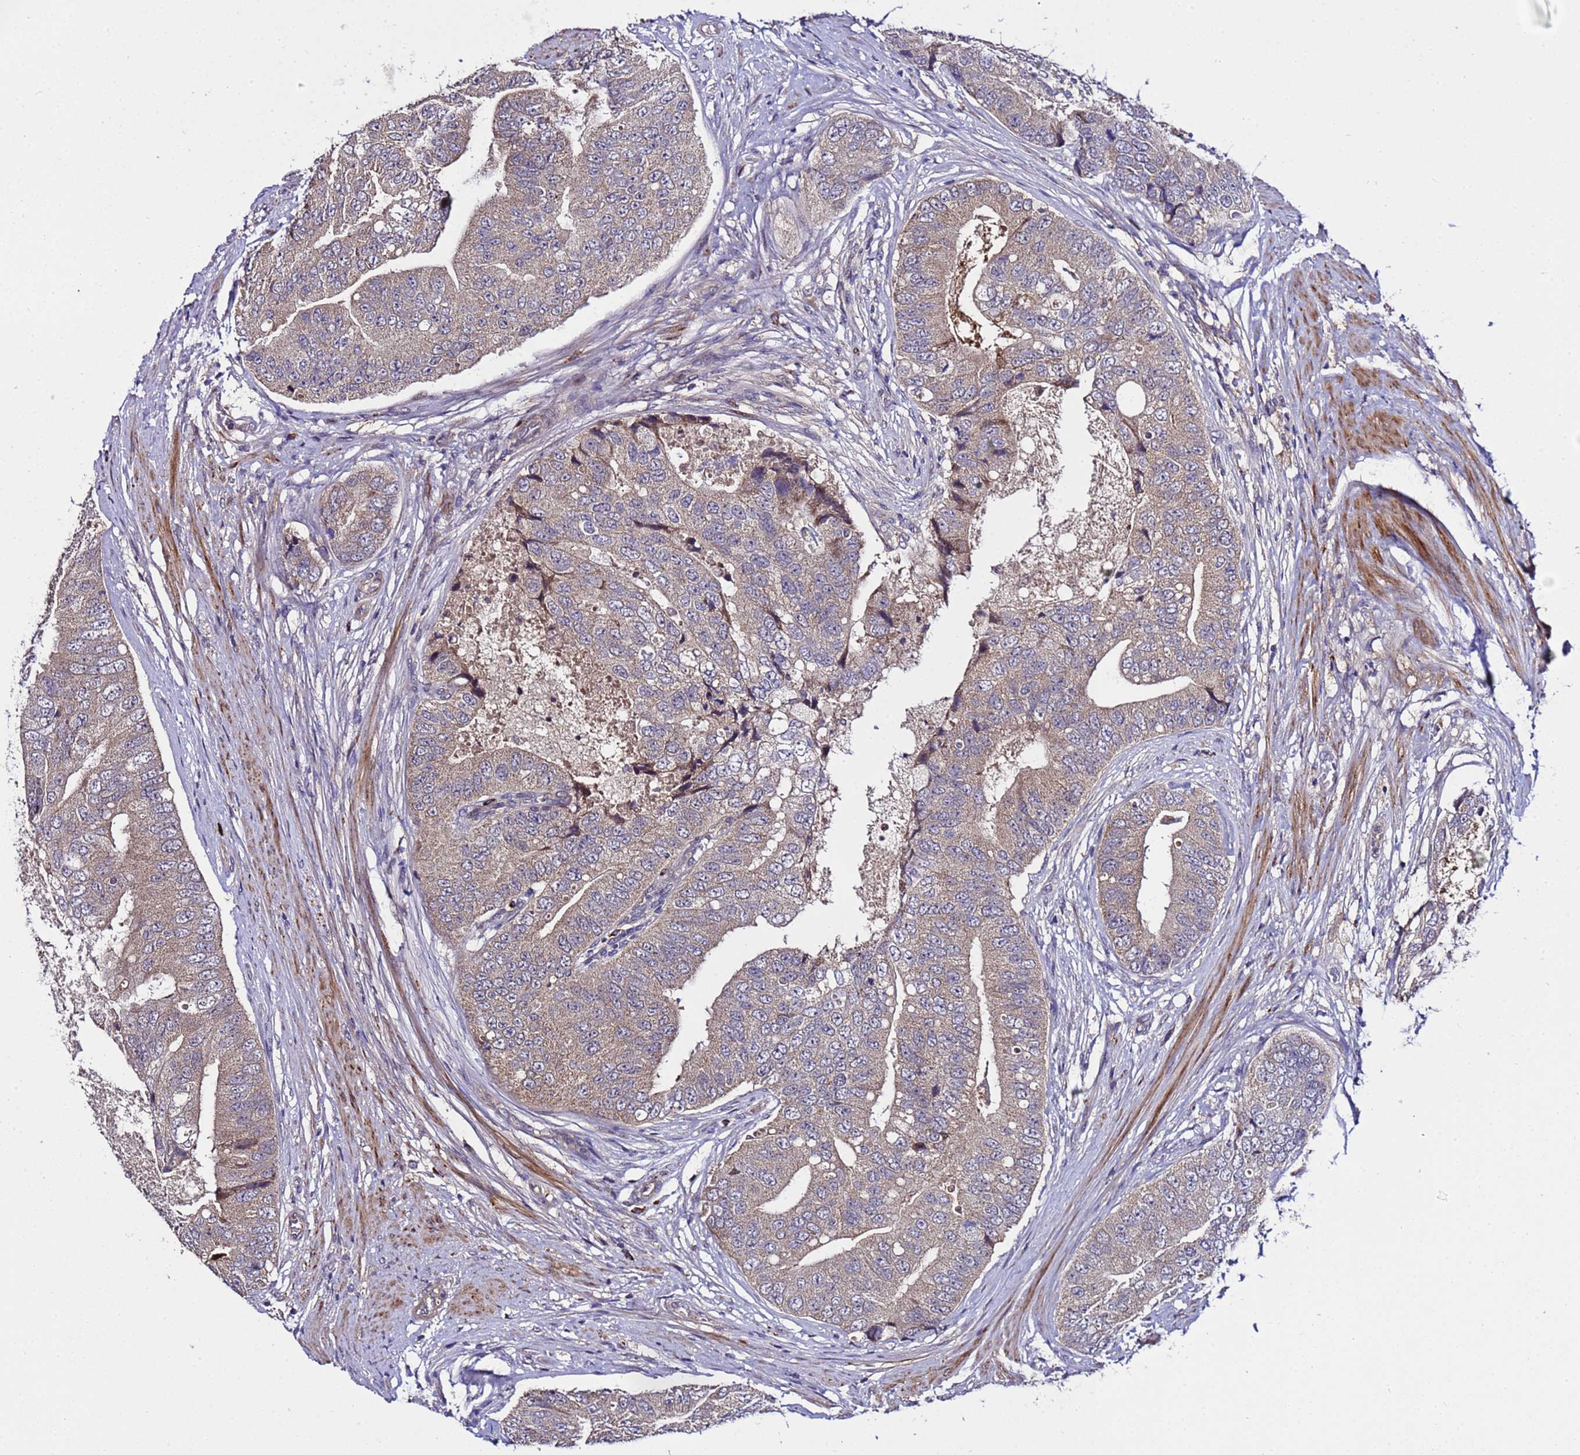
{"staining": {"intensity": "weak", "quantity": "25%-75%", "location": "cytoplasmic/membranous"}, "tissue": "prostate cancer", "cell_type": "Tumor cells", "image_type": "cancer", "snomed": [{"axis": "morphology", "description": "Adenocarcinoma, High grade"}, {"axis": "topography", "description": "Prostate"}], "caption": "Protein staining of high-grade adenocarcinoma (prostate) tissue reveals weak cytoplasmic/membranous positivity in about 25%-75% of tumor cells.", "gene": "PLXDC2", "patient": {"sex": "male", "age": 70}}